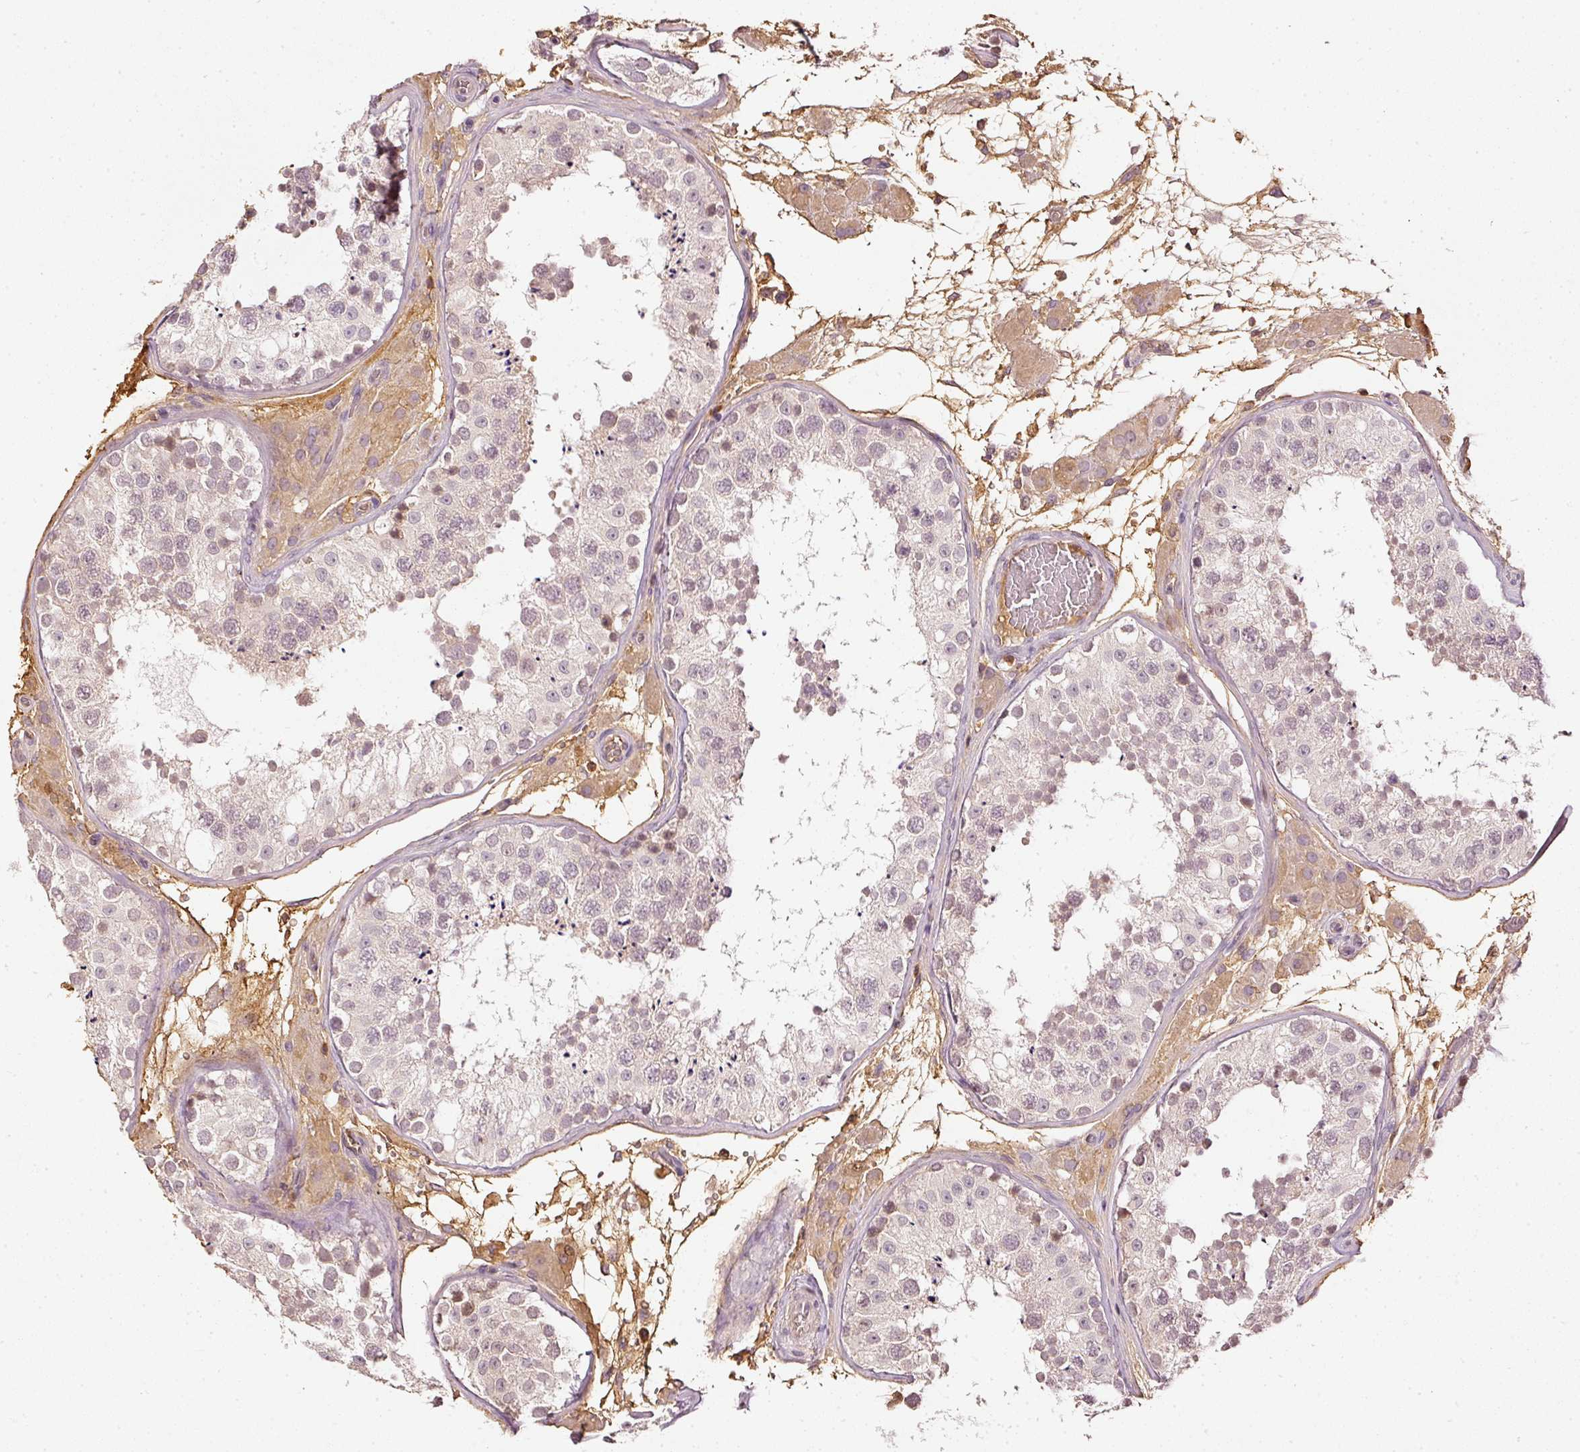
{"staining": {"intensity": "weak", "quantity": "25%-75%", "location": "cytoplasmic/membranous,nuclear"}, "tissue": "testis", "cell_type": "Cells in seminiferous ducts", "image_type": "normal", "snomed": [{"axis": "morphology", "description": "Normal tissue, NOS"}, {"axis": "topography", "description": "Testis"}], "caption": "An immunohistochemistry micrograph of unremarkable tissue is shown. Protein staining in brown labels weak cytoplasmic/membranous,nuclear positivity in testis within cells in seminiferous ducts. The staining is performed using DAB (3,3'-diaminobenzidine) brown chromogen to label protein expression. The nuclei are counter-stained blue using hematoxylin.", "gene": "EVL", "patient": {"sex": "male", "age": 26}}